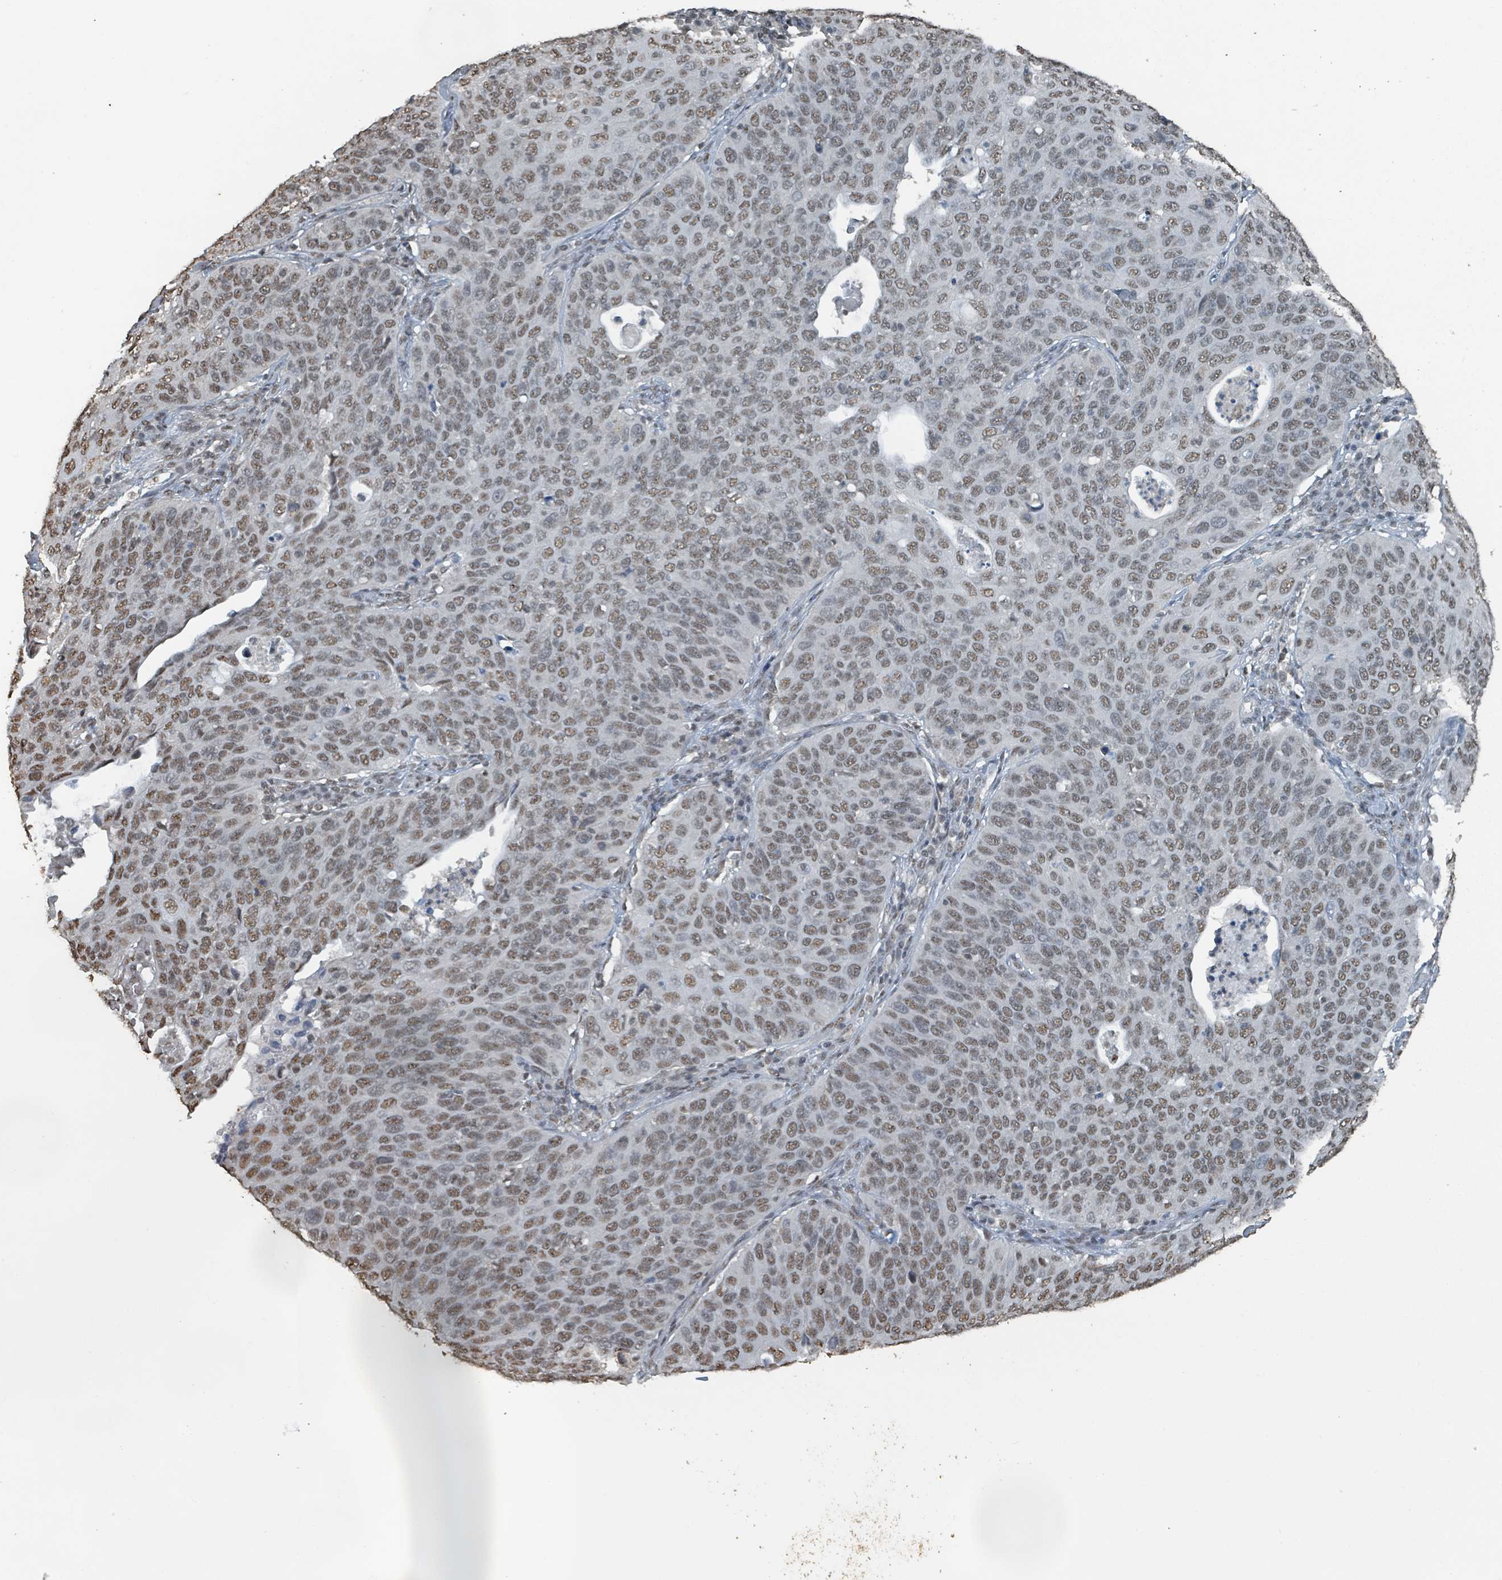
{"staining": {"intensity": "moderate", "quantity": ">75%", "location": "nuclear"}, "tissue": "cervical cancer", "cell_type": "Tumor cells", "image_type": "cancer", "snomed": [{"axis": "morphology", "description": "Squamous cell carcinoma, NOS"}, {"axis": "topography", "description": "Cervix"}], "caption": "This histopathology image displays squamous cell carcinoma (cervical) stained with IHC to label a protein in brown. The nuclear of tumor cells show moderate positivity for the protein. Nuclei are counter-stained blue.", "gene": "PHIP", "patient": {"sex": "female", "age": 36}}